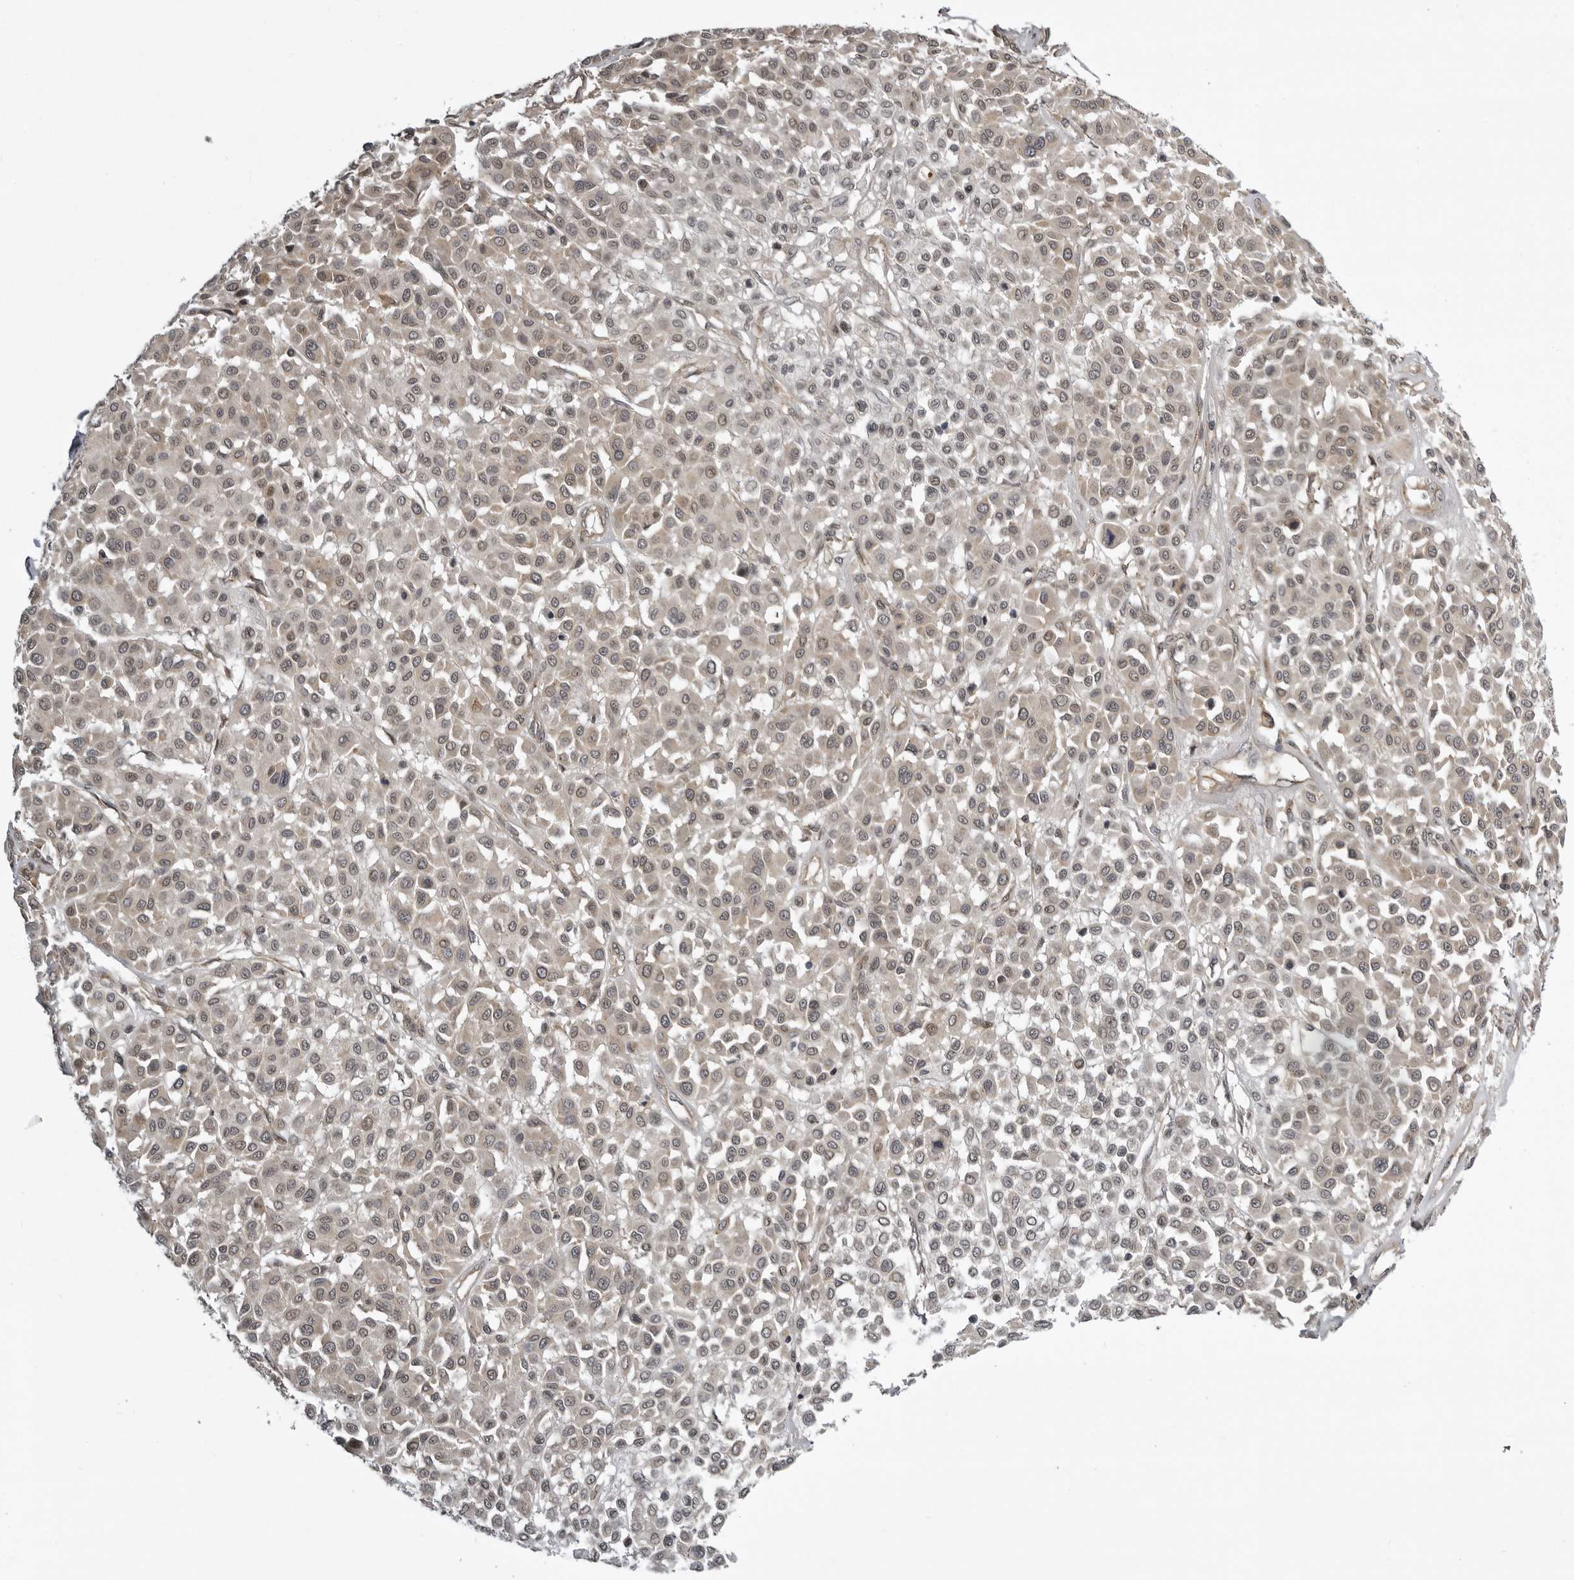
{"staining": {"intensity": "weak", "quantity": ">75%", "location": "cytoplasmic/membranous,nuclear"}, "tissue": "melanoma", "cell_type": "Tumor cells", "image_type": "cancer", "snomed": [{"axis": "morphology", "description": "Malignant melanoma, Metastatic site"}, {"axis": "topography", "description": "Soft tissue"}], "caption": "Protein staining of malignant melanoma (metastatic site) tissue shows weak cytoplasmic/membranous and nuclear expression in about >75% of tumor cells. (IHC, brightfield microscopy, high magnification).", "gene": "SNX16", "patient": {"sex": "male", "age": 41}}